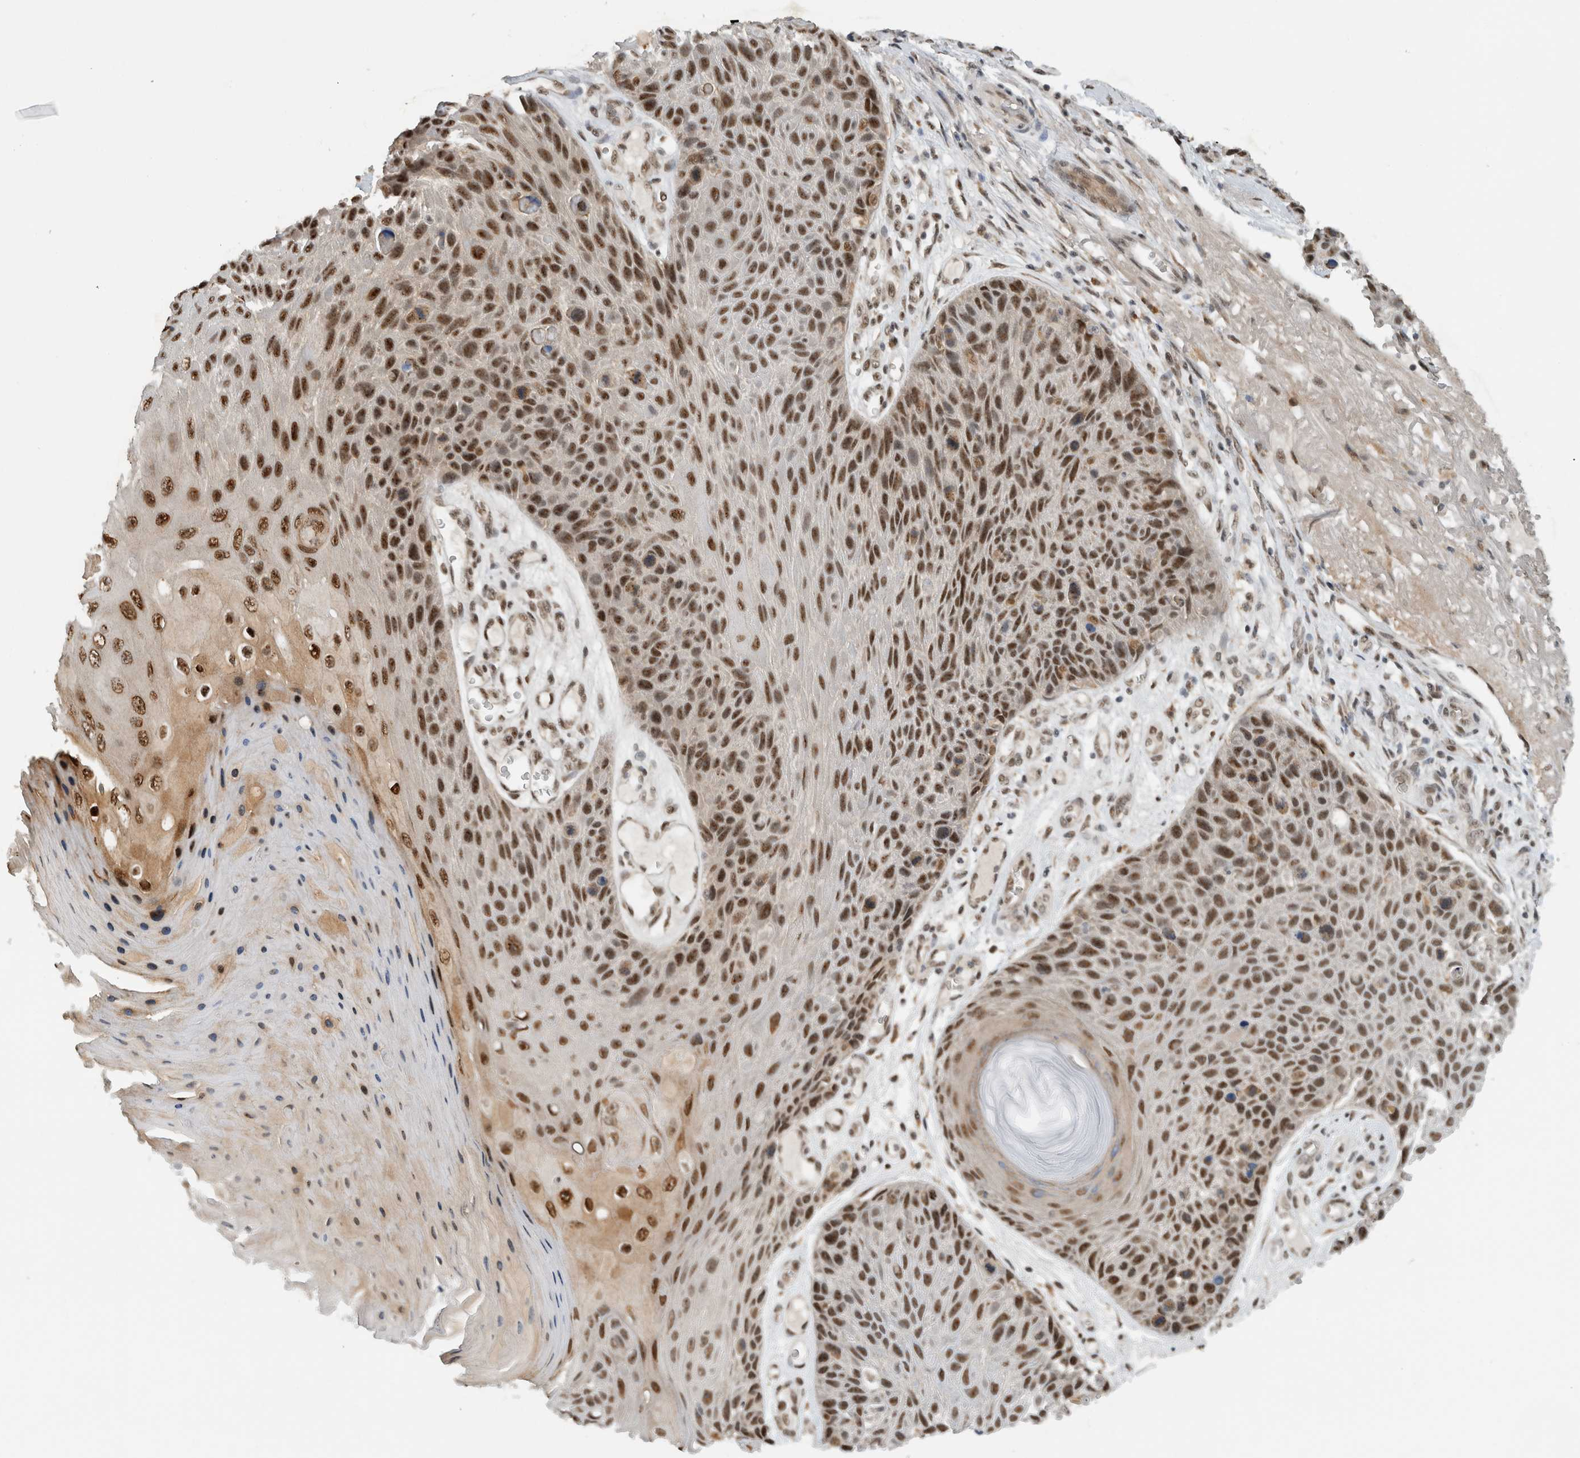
{"staining": {"intensity": "strong", "quantity": "25%-75%", "location": "cytoplasmic/membranous,nuclear"}, "tissue": "skin cancer", "cell_type": "Tumor cells", "image_type": "cancer", "snomed": [{"axis": "morphology", "description": "Squamous cell carcinoma, NOS"}, {"axis": "topography", "description": "Skin"}], "caption": "Protein expression analysis of squamous cell carcinoma (skin) shows strong cytoplasmic/membranous and nuclear expression in approximately 25%-75% of tumor cells.", "gene": "NCAPG2", "patient": {"sex": "female", "age": 88}}